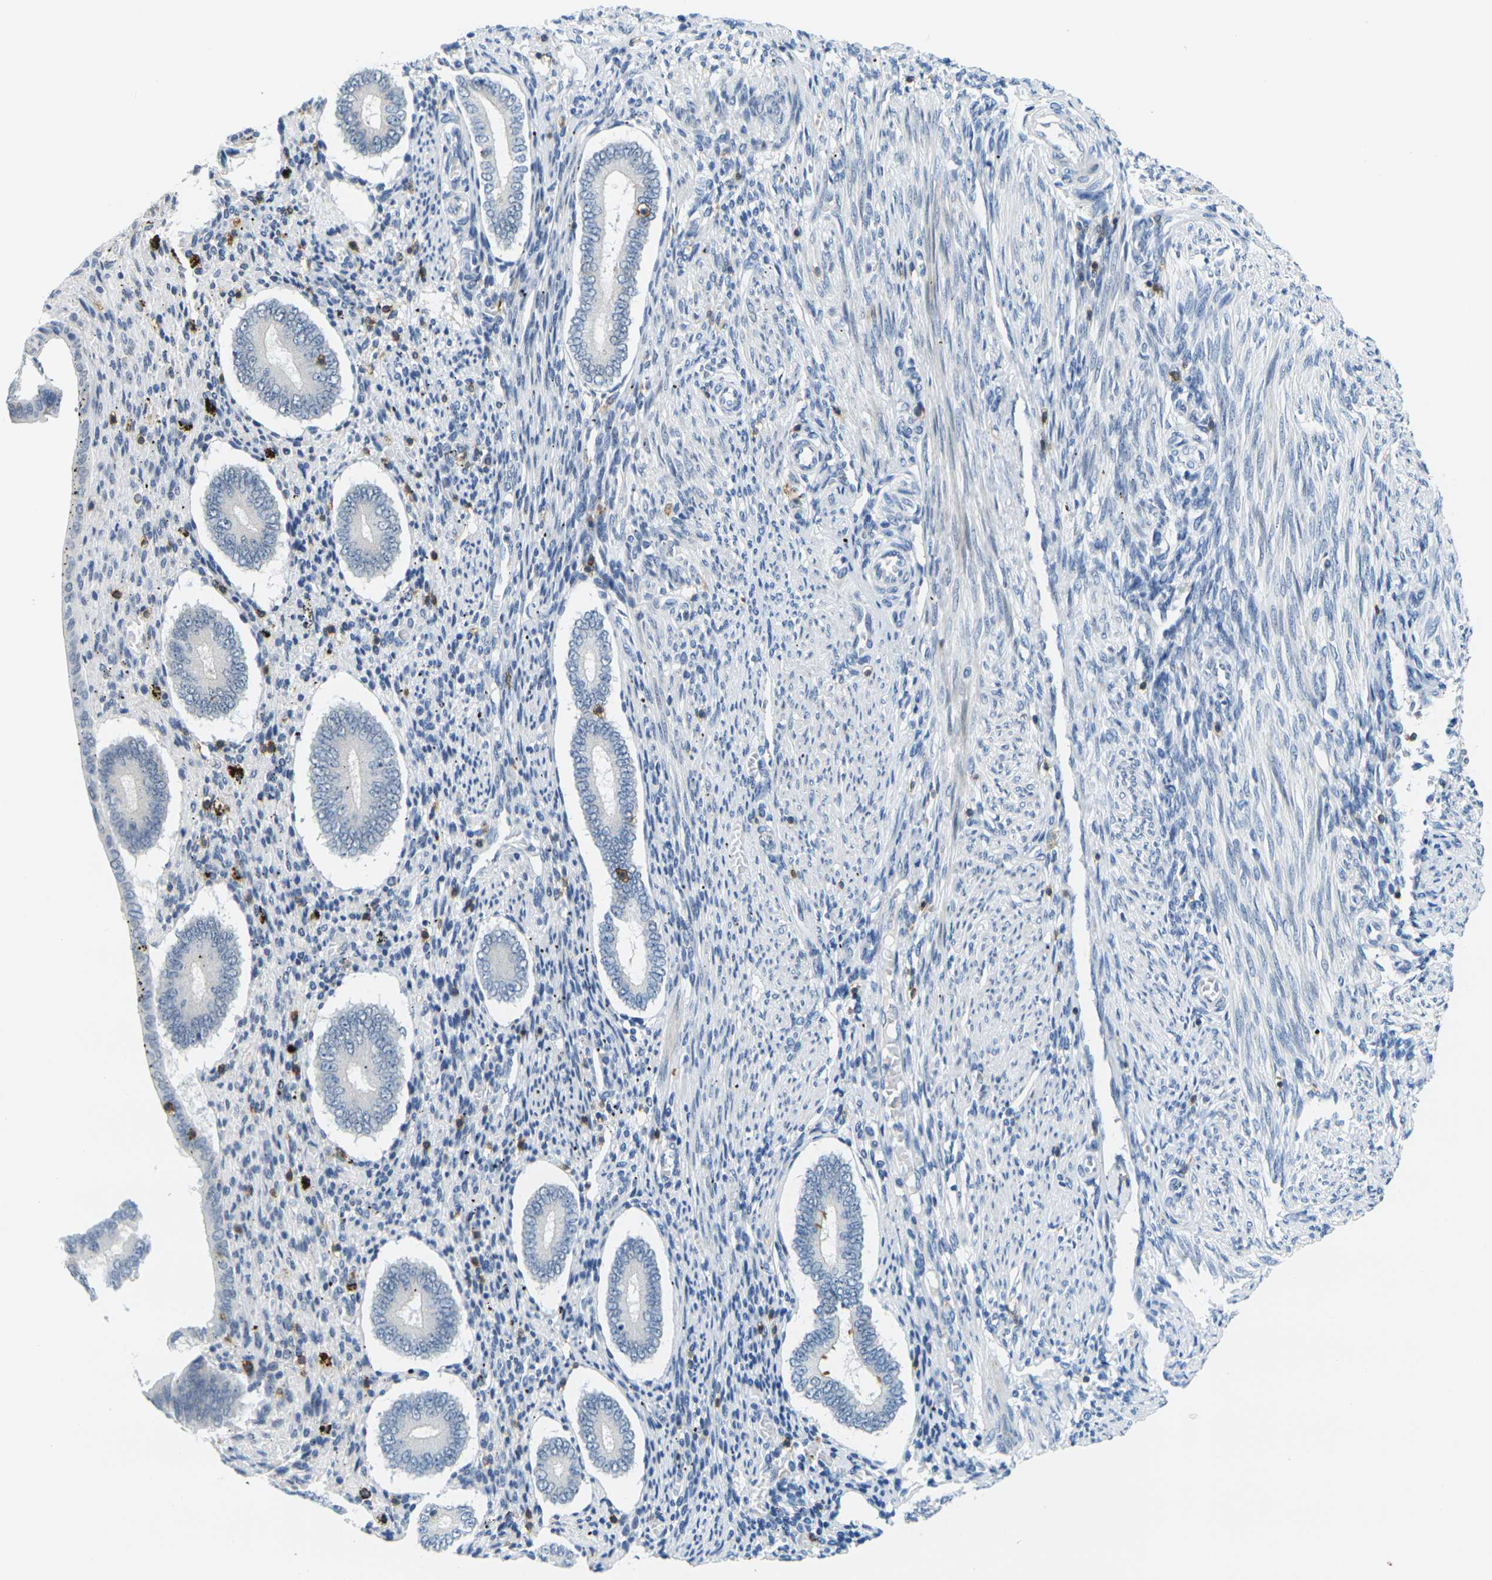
{"staining": {"intensity": "negative", "quantity": "none", "location": "none"}, "tissue": "endometrium", "cell_type": "Cells in endometrial stroma", "image_type": "normal", "snomed": [{"axis": "morphology", "description": "Normal tissue, NOS"}, {"axis": "topography", "description": "Endometrium"}], "caption": "The image reveals no staining of cells in endometrial stroma in normal endometrium. The staining was performed using DAB to visualize the protein expression in brown, while the nuclei were stained in blue with hematoxylin (Magnification: 20x).", "gene": "CD3D", "patient": {"sex": "female", "age": 42}}